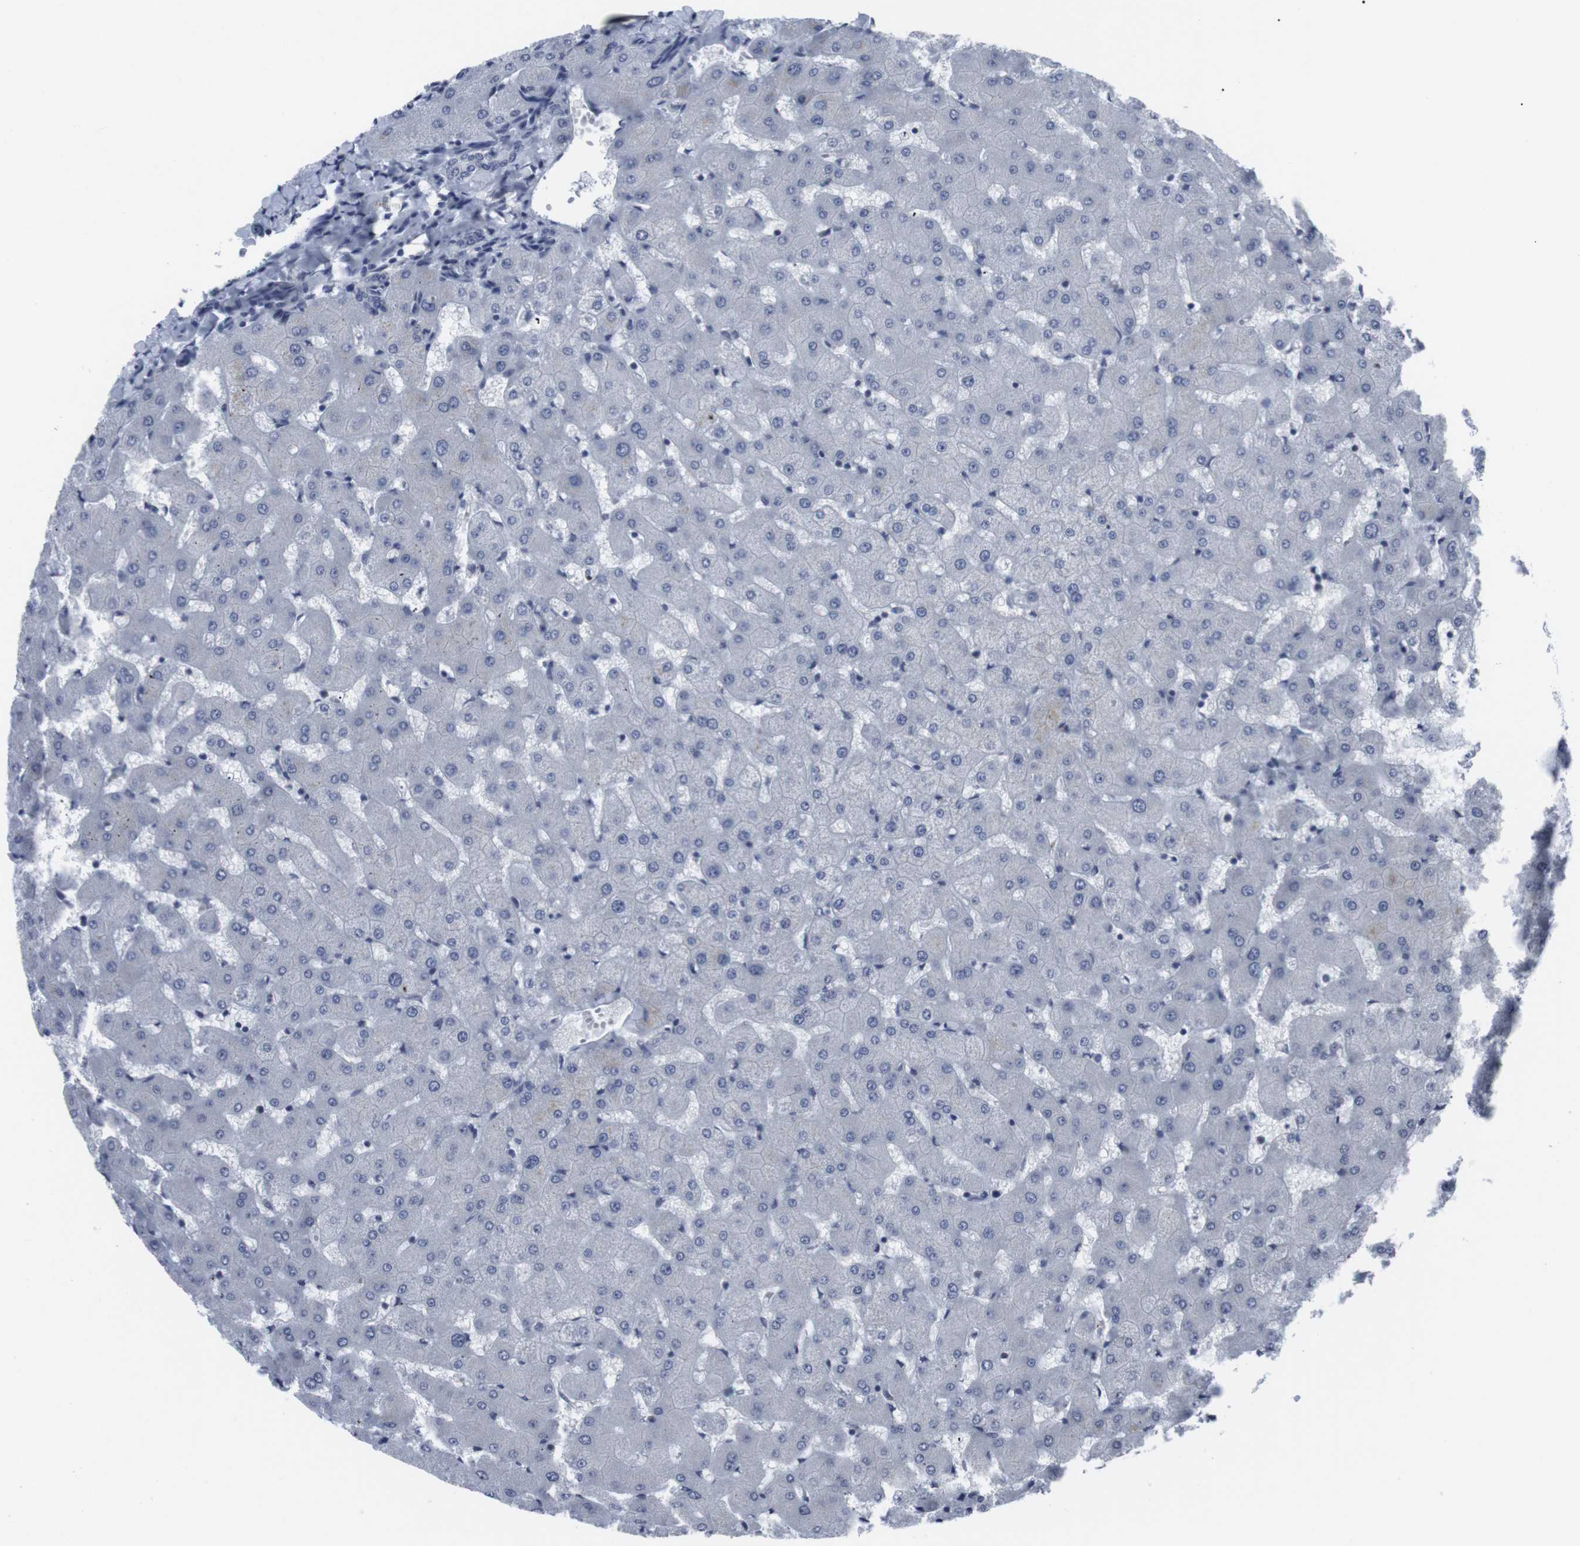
{"staining": {"intensity": "negative", "quantity": "none", "location": "none"}, "tissue": "liver", "cell_type": "Cholangiocytes", "image_type": "normal", "snomed": [{"axis": "morphology", "description": "Normal tissue, NOS"}, {"axis": "topography", "description": "Liver"}], "caption": "Immunohistochemical staining of unremarkable liver demonstrates no significant expression in cholangiocytes.", "gene": "GEMIN2", "patient": {"sex": "female", "age": 63}}